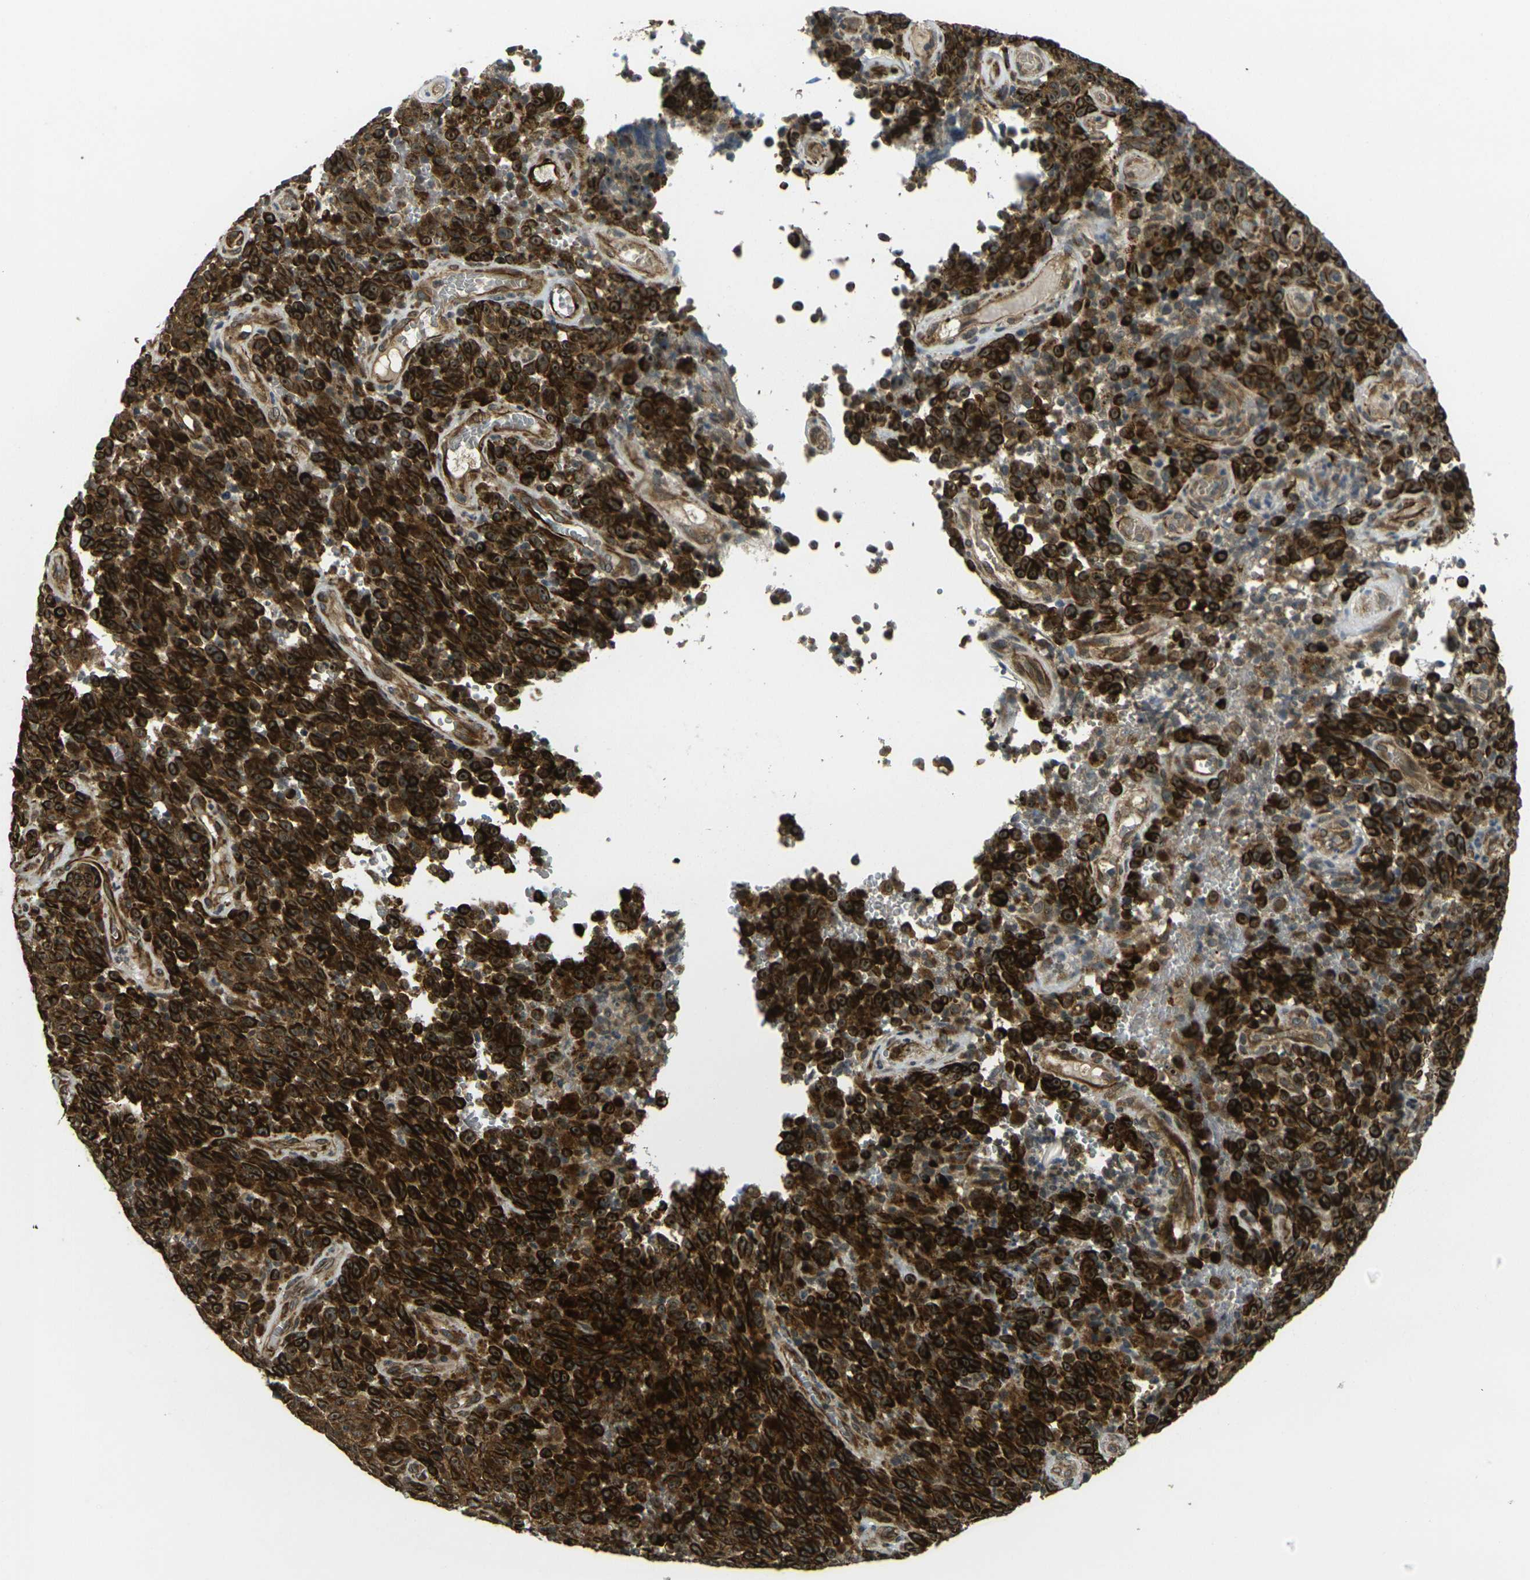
{"staining": {"intensity": "strong", "quantity": ">75%", "location": "cytoplasmic/membranous"}, "tissue": "melanoma", "cell_type": "Tumor cells", "image_type": "cancer", "snomed": [{"axis": "morphology", "description": "Malignant melanoma, NOS"}, {"axis": "topography", "description": "Skin"}], "caption": "Brown immunohistochemical staining in melanoma displays strong cytoplasmic/membranous staining in approximately >75% of tumor cells.", "gene": "FUT11", "patient": {"sex": "female", "age": 82}}